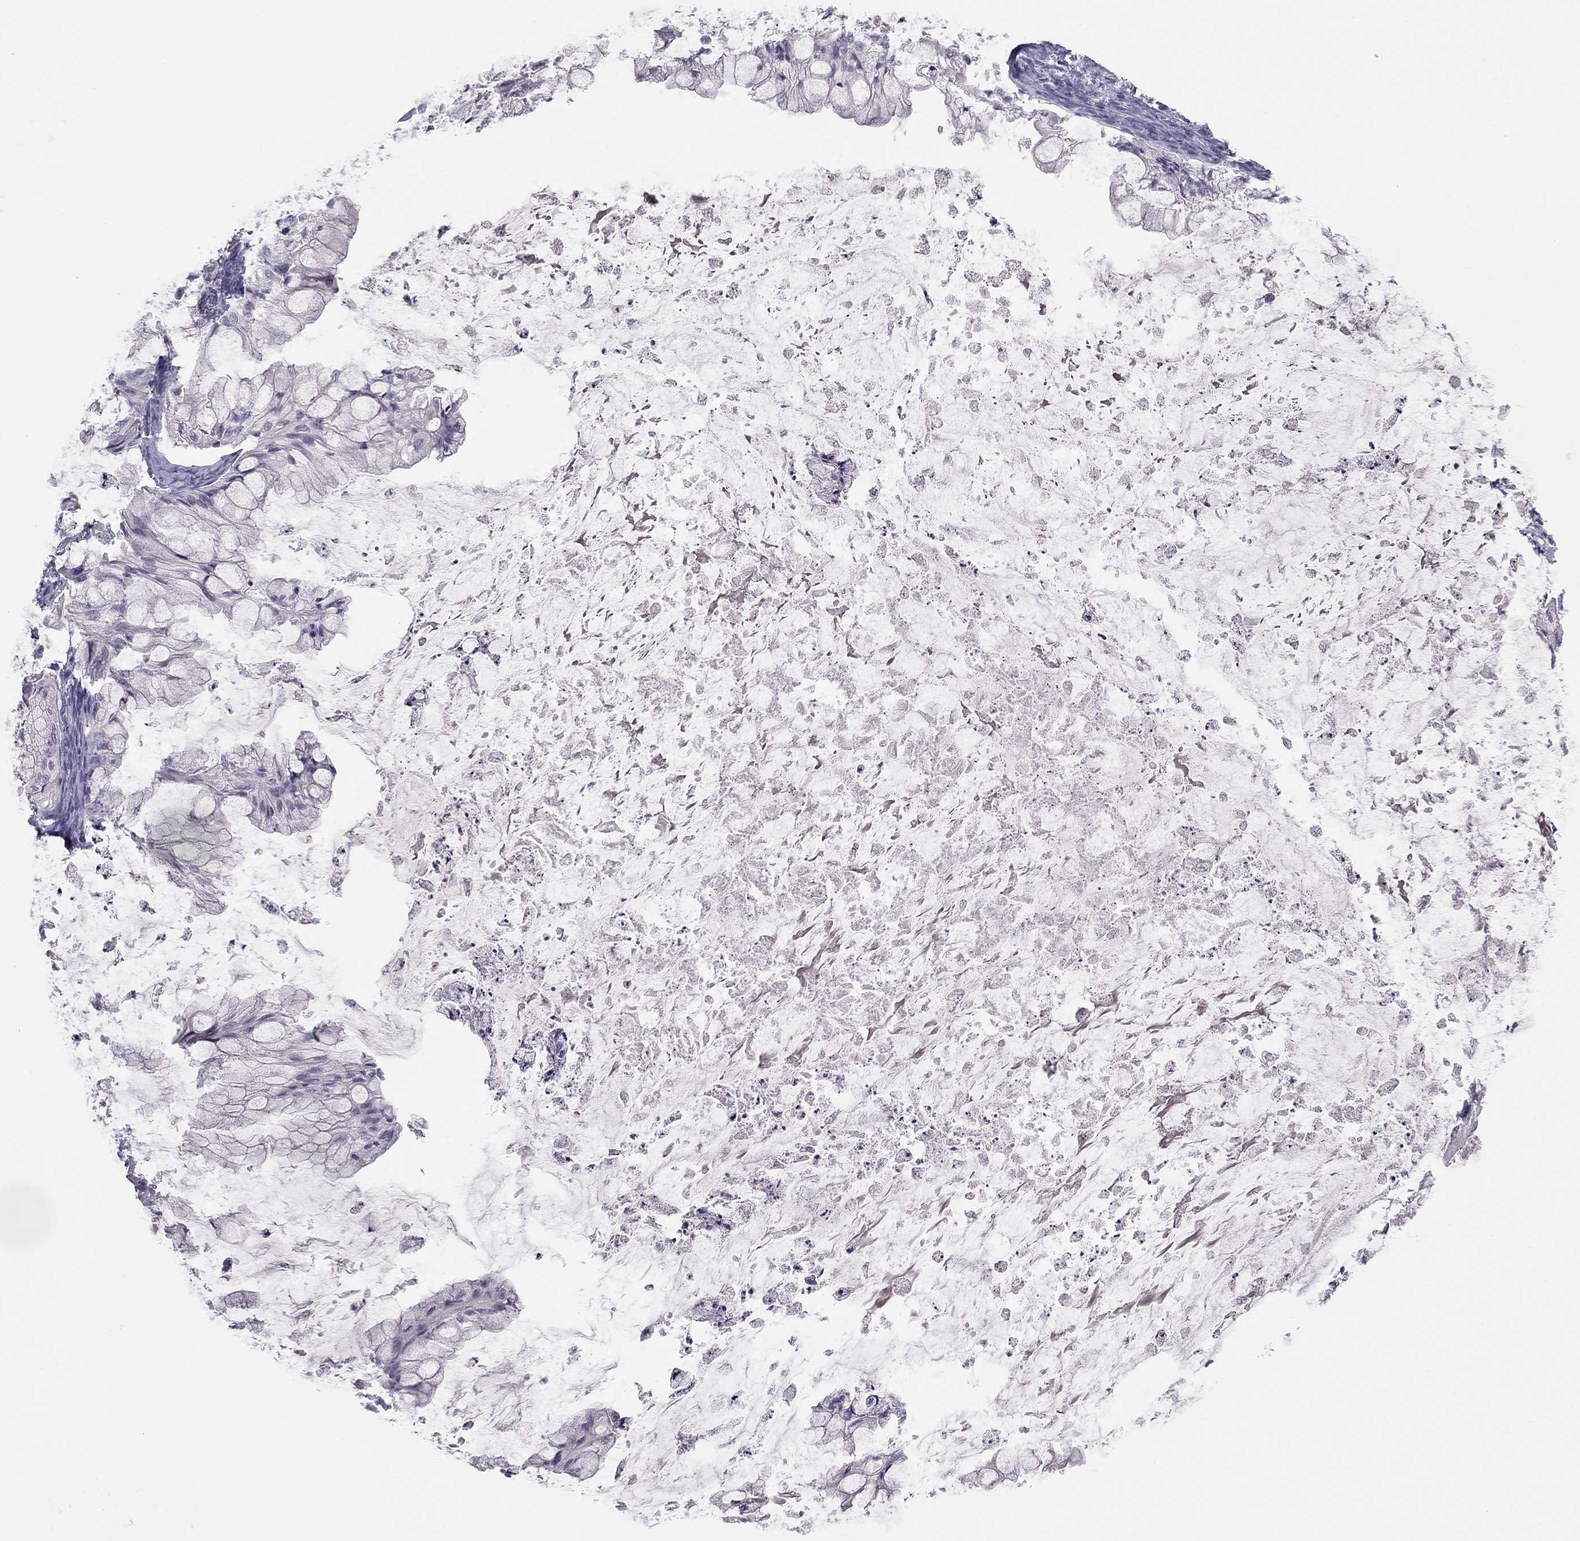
{"staining": {"intensity": "negative", "quantity": "none", "location": "none"}, "tissue": "ovarian cancer", "cell_type": "Tumor cells", "image_type": "cancer", "snomed": [{"axis": "morphology", "description": "Cystadenocarcinoma, mucinous, NOS"}, {"axis": "topography", "description": "Ovary"}], "caption": "High magnification brightfield microscopy of ovarian cancer stained with DAB (brown) and counterstained with hematoxylin (blue): tumor cells show no significant positivity. (DAB immunohistochemistry (IHC) with hematoxylin counter stain).", "gene": "ADORA2A", "patient": {"sex": "female", "age": 57}}